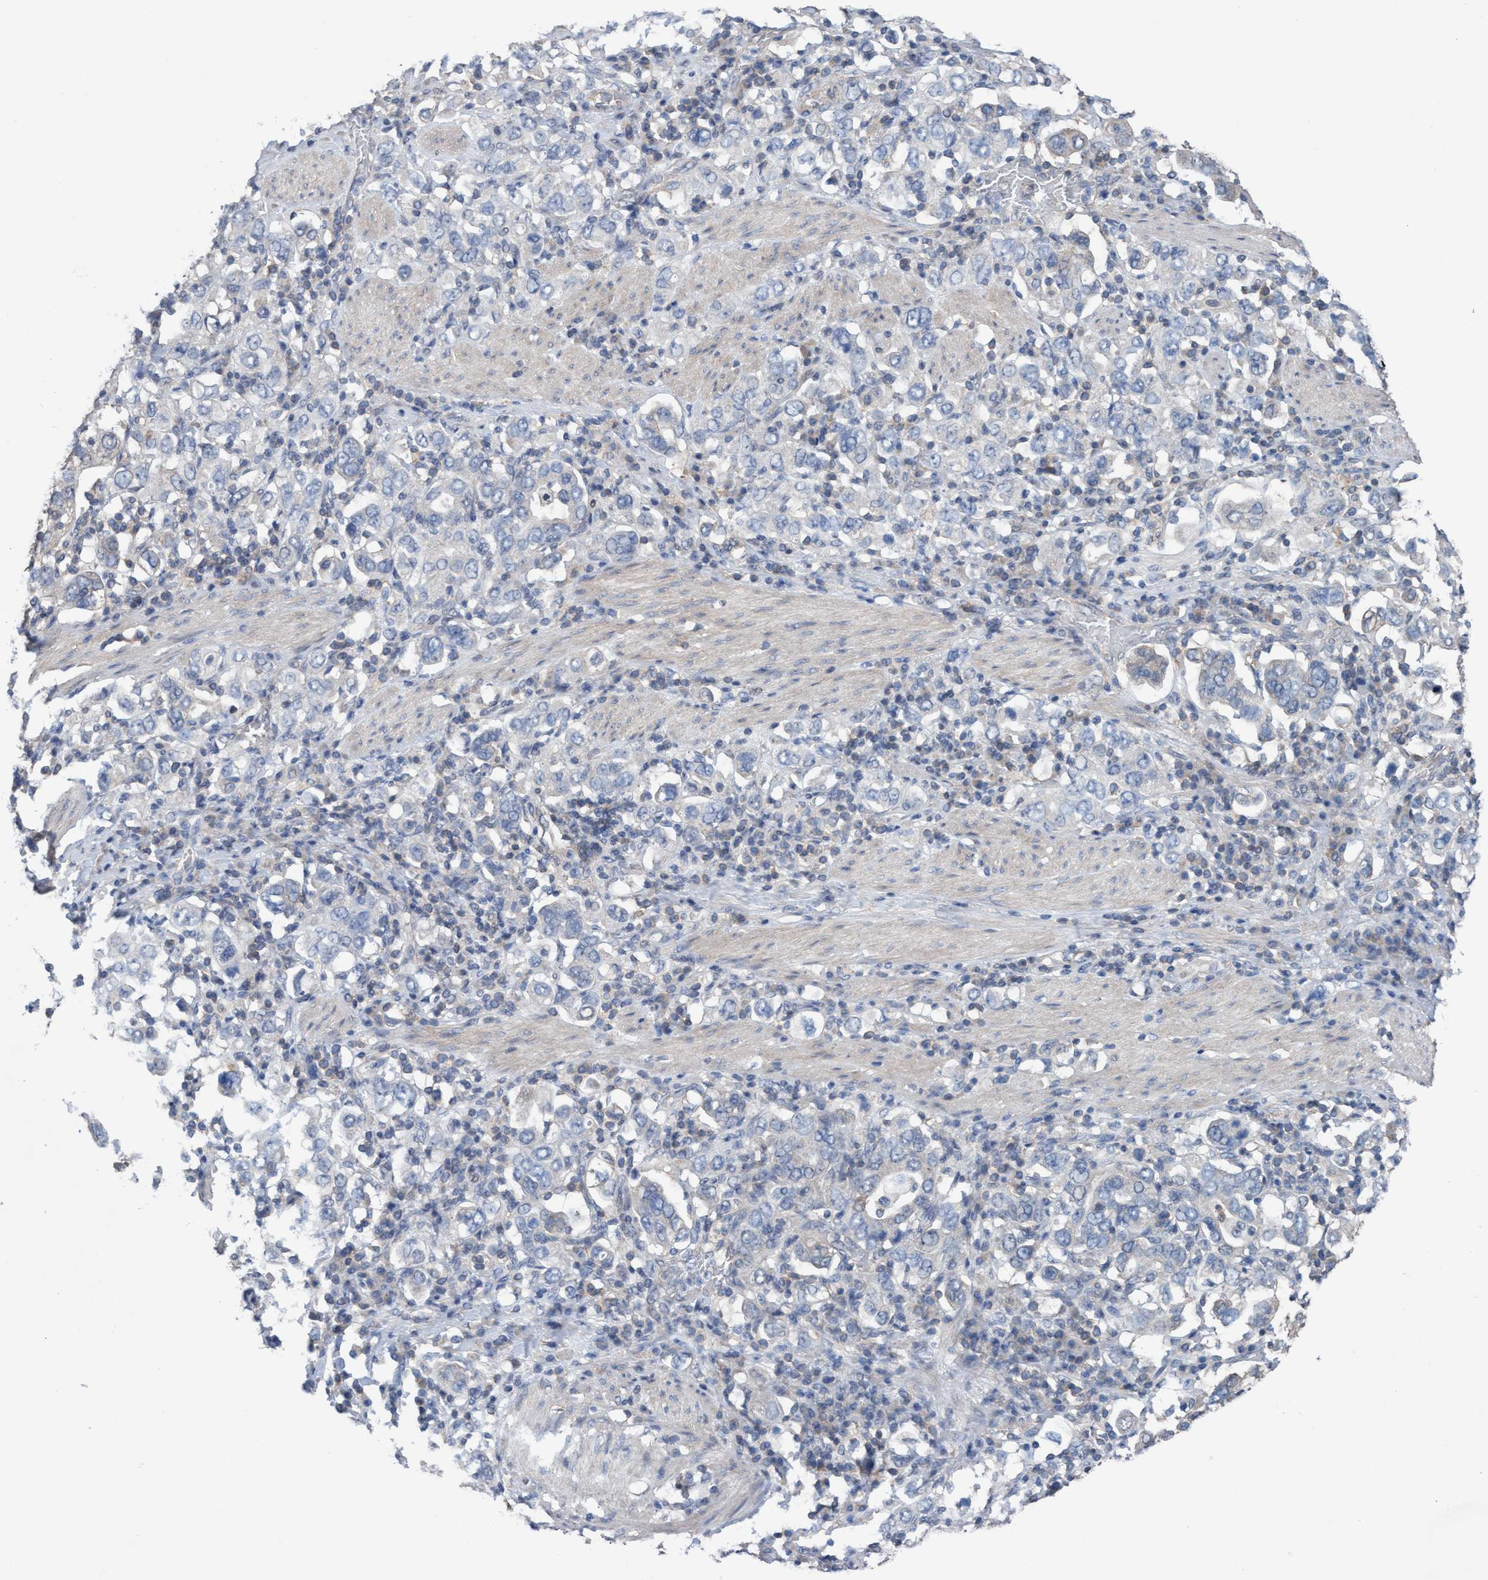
{"staining": {"intensity": "negative", "quantity": "none", "location": "none"}, "tissue": "stomach cancer", "cell_type": "Tumor cells", "image_type": "cancer", "snomed": [{"axis": "morphology", "description": "Adenocarcinoma, NOS"}, {"axis": "topography", "description": "Stomach, upper"}], "caption": "Tumor cells show no significant protein expression in adenocarcinoma (stomach). Nuclei are stained in blue.", "gene": "GLOD4", "patient": {"sex": "male", "age": 62}}